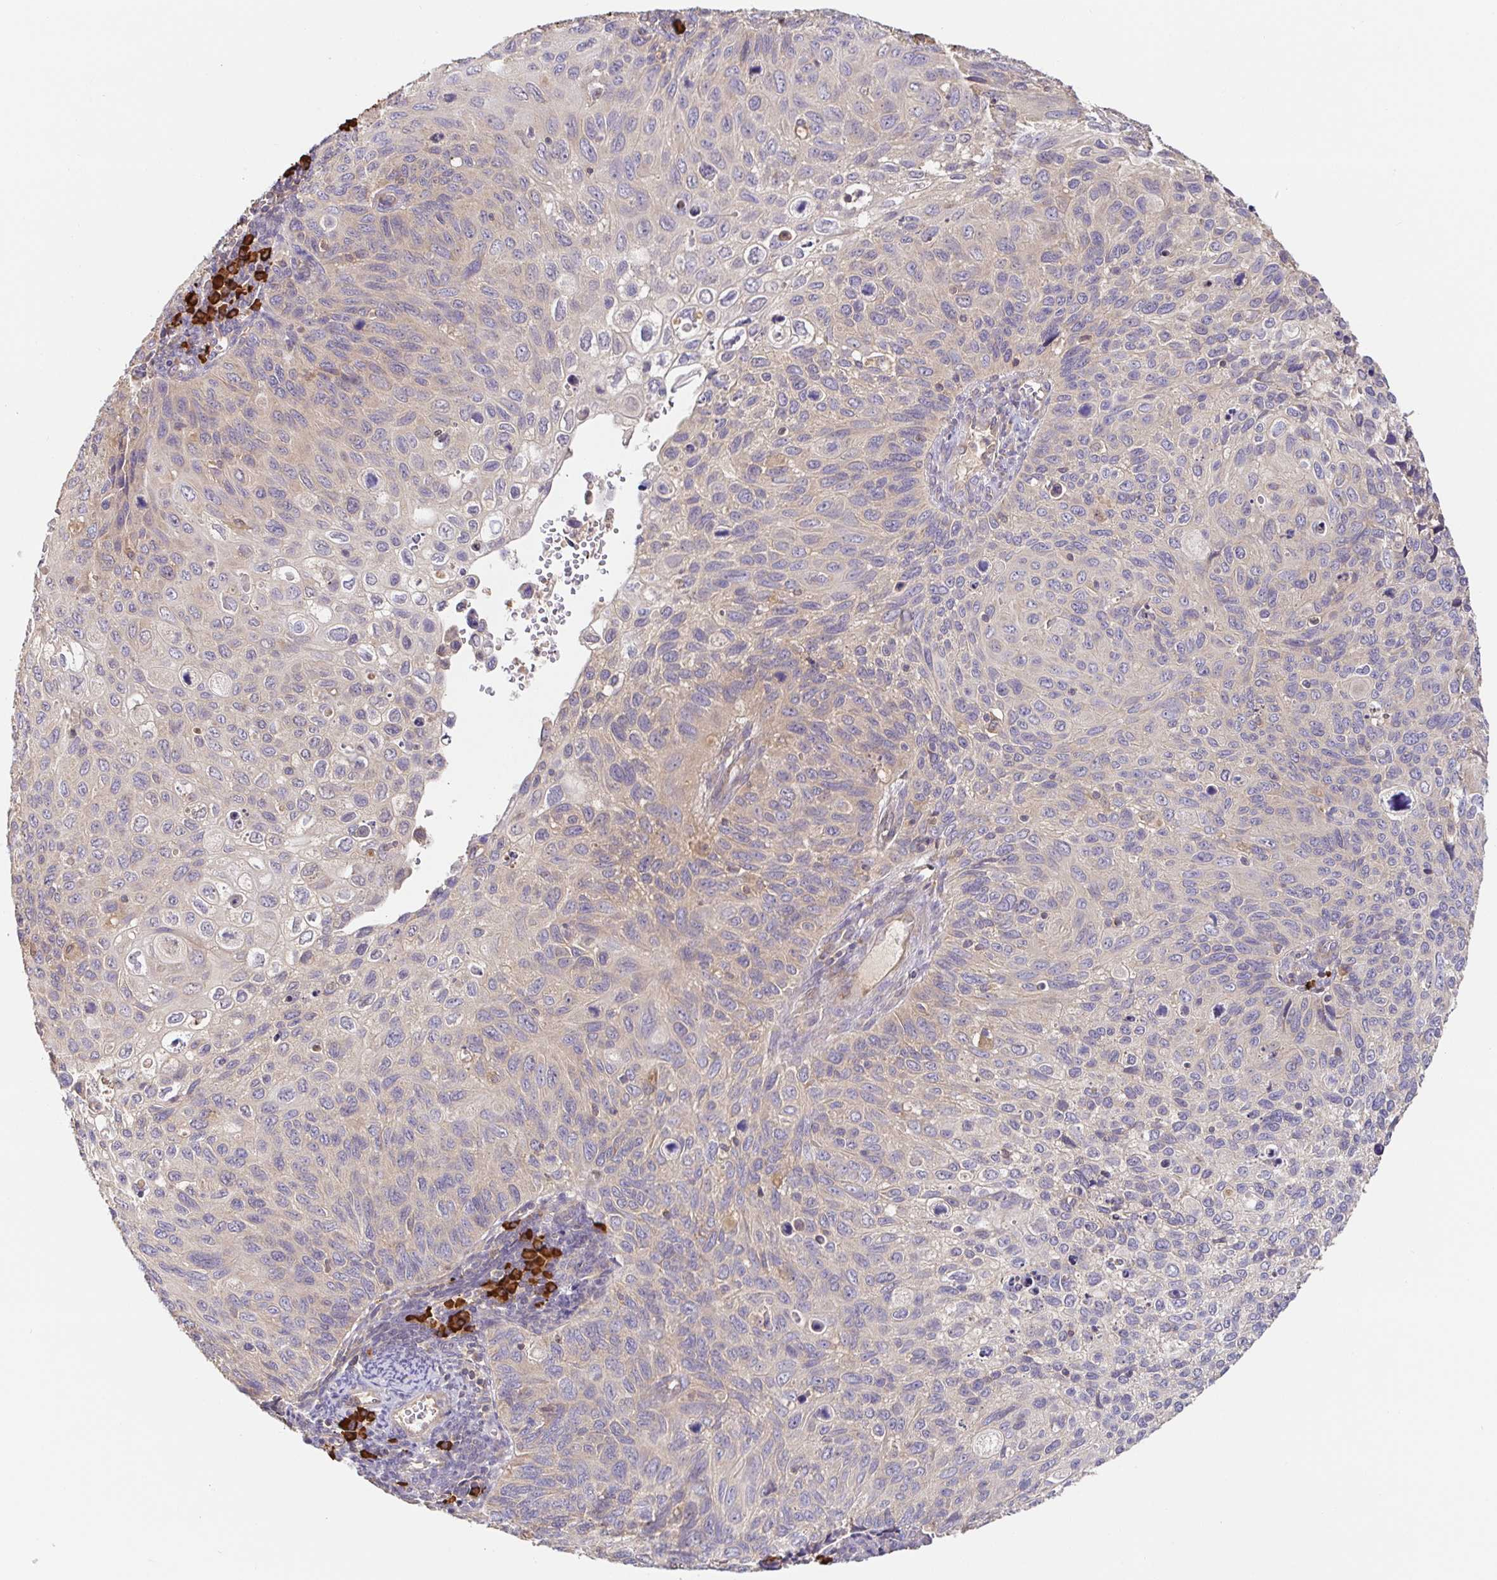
{"staining": {"intensity": "negative", "quantity": "none", "location": "none"}, "tissue": "cervical cancer", "cell_type": "Tumor cells", "image_type": "cancer", "snomed": [{"axis": "morphology", "description": "Squamous cell carcinoma, NOS"}, {"axis": "topography", "description": "Cervix"}], "caption": "Image shows no significant protein positivity in tumor cells of cervical cancer.", "gene": "HAGH", "patient": {"sex": "female", "age": 70}}